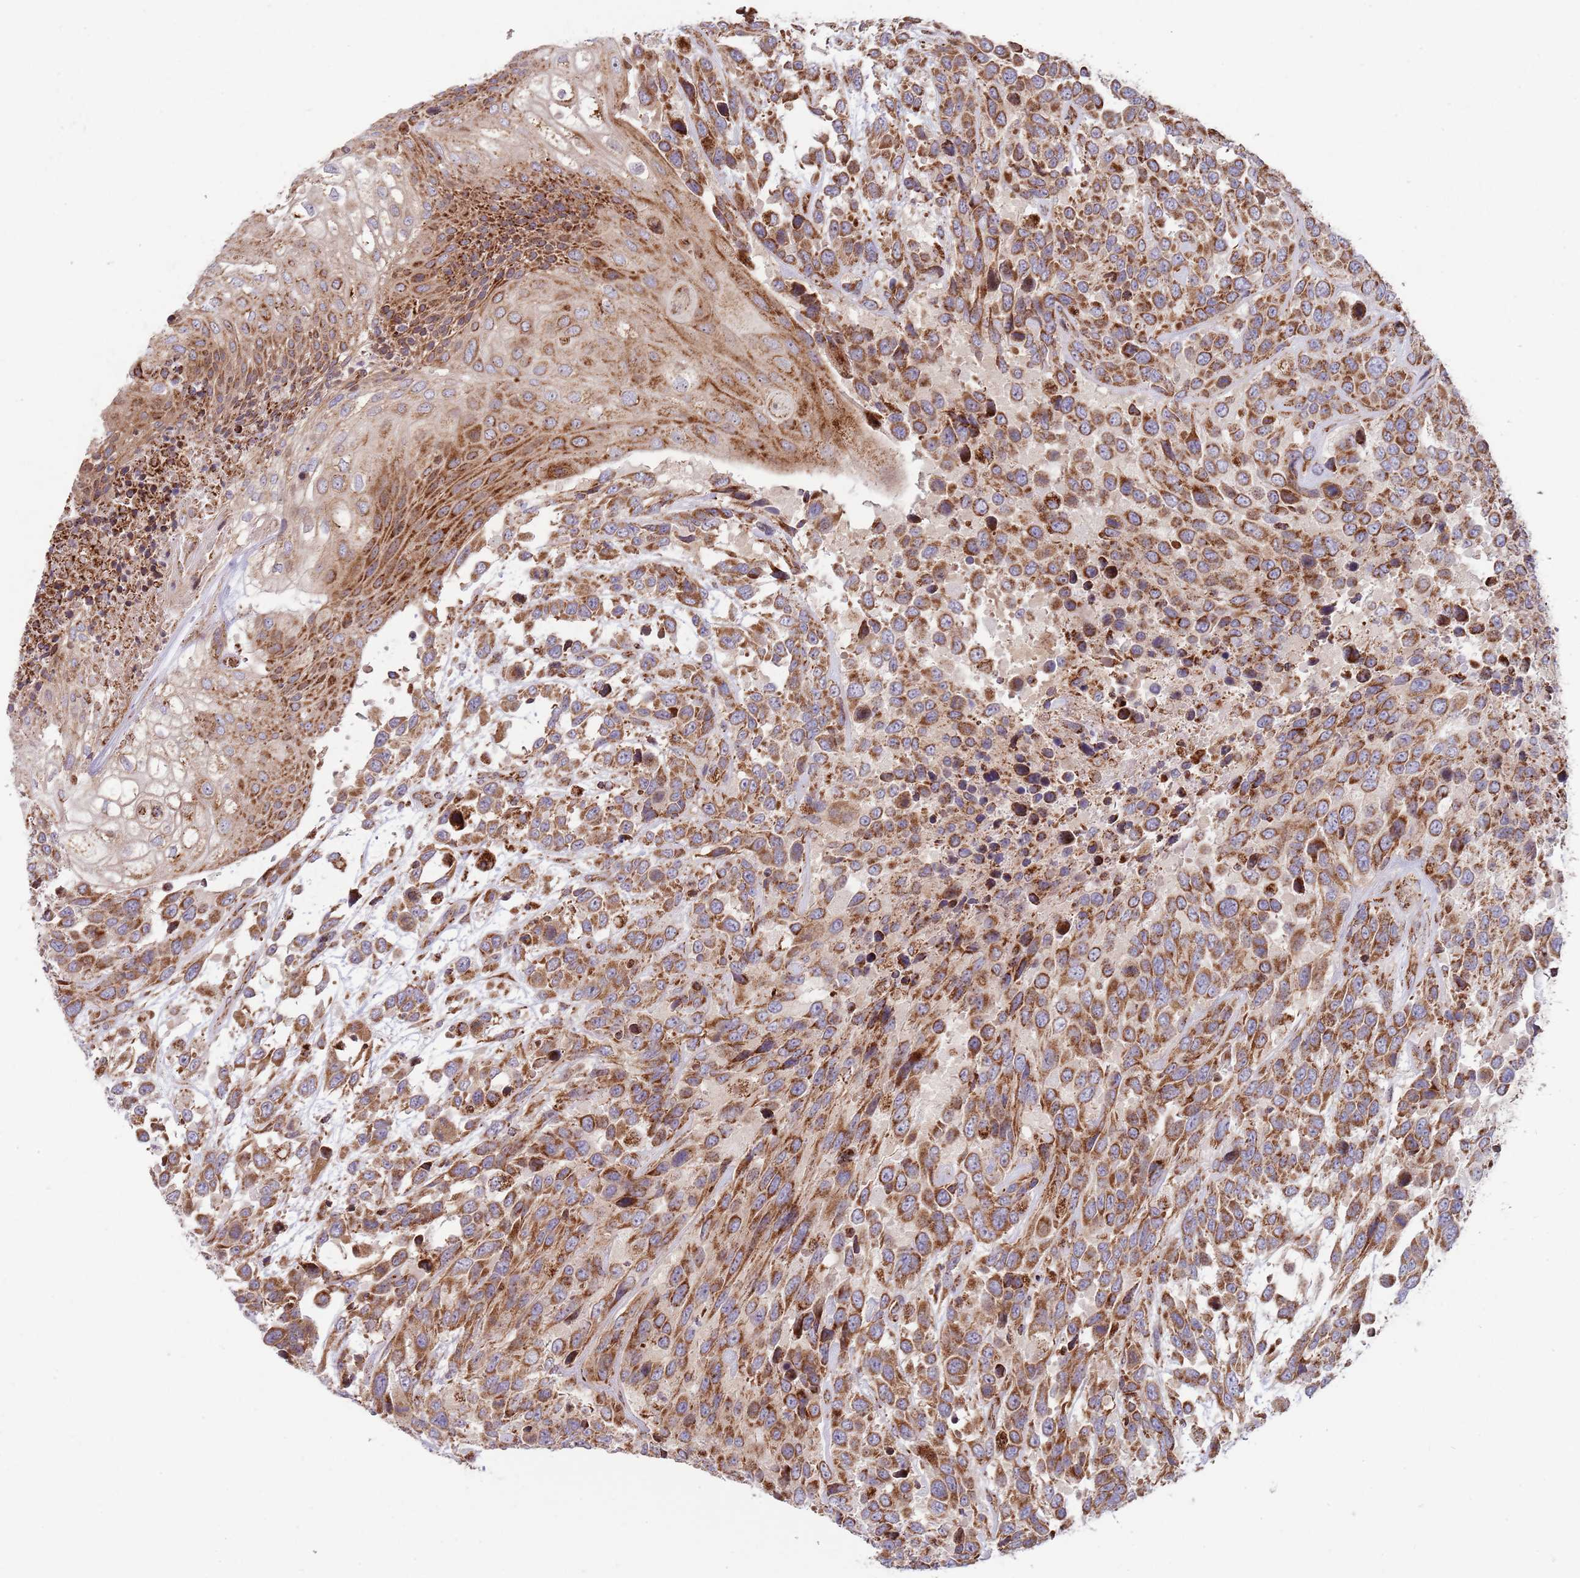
{"staining": {"intensity": "moderate", "quantity": ">75%", "location": "cytoplasmic/membranous"}, "tissue": "urothelial cancer", "cell_type": "Tumor cells", "image_type": "cancer", "snomed": [{"axis": "morphology", "description": "Urothelial carcinoma, High grade"}, {"axis": "topography", "description": "Urinary bladder"}], "caption": "High-grade urothelial carcinoma was stained to show a protein in brown. There is medium levels of moderate cytoplasmic/membranous positivity in approximately >75% of tumor cells.", "gene": "ATP5PD", "patient": {"sex": "female", "age": 70}}